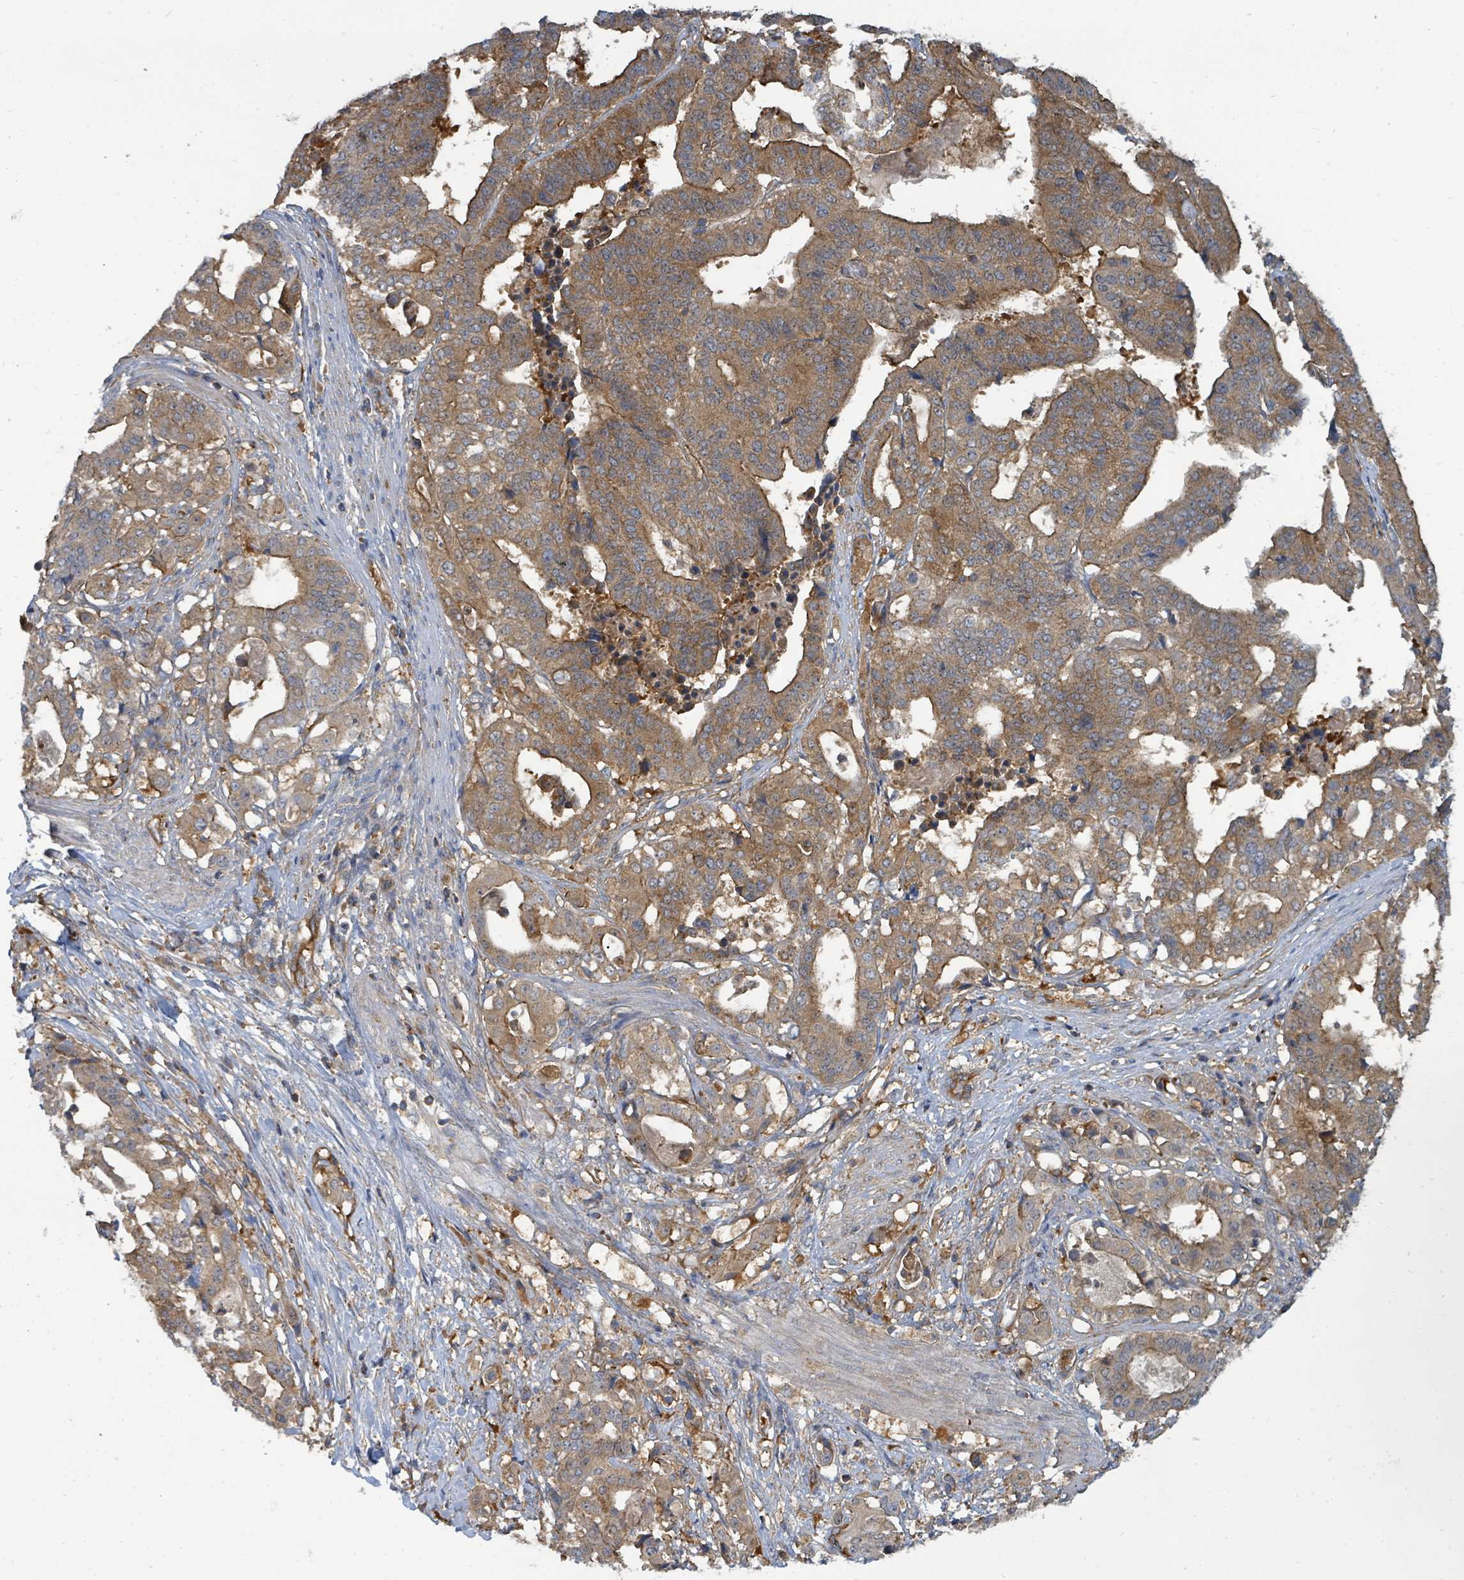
{"staining": {"intensity": "moderate", "quantity": ">75%", "location": "cytoplasmic/membranous"}, "tissue": "stomach cancer", "cell_type": "Tumor cells", "image_type": "cancer", "snomed": [{"axis": "morphology", "description": "Adenocarcinoma, NOS"}, {"axis": "topography", "description": "Stomach"}], "caption": "Stomach cancer (adenocarcinoma) tissue shows moderate cytoplasmic/membranous expression in approximately >75% of tumor cells, visualized by immunohistochemistry. The protein is shown in brown color, while the nuclei are stained blue.", "gene": "BOLA2B", "patient": {"sex": "male", "age": 48}}